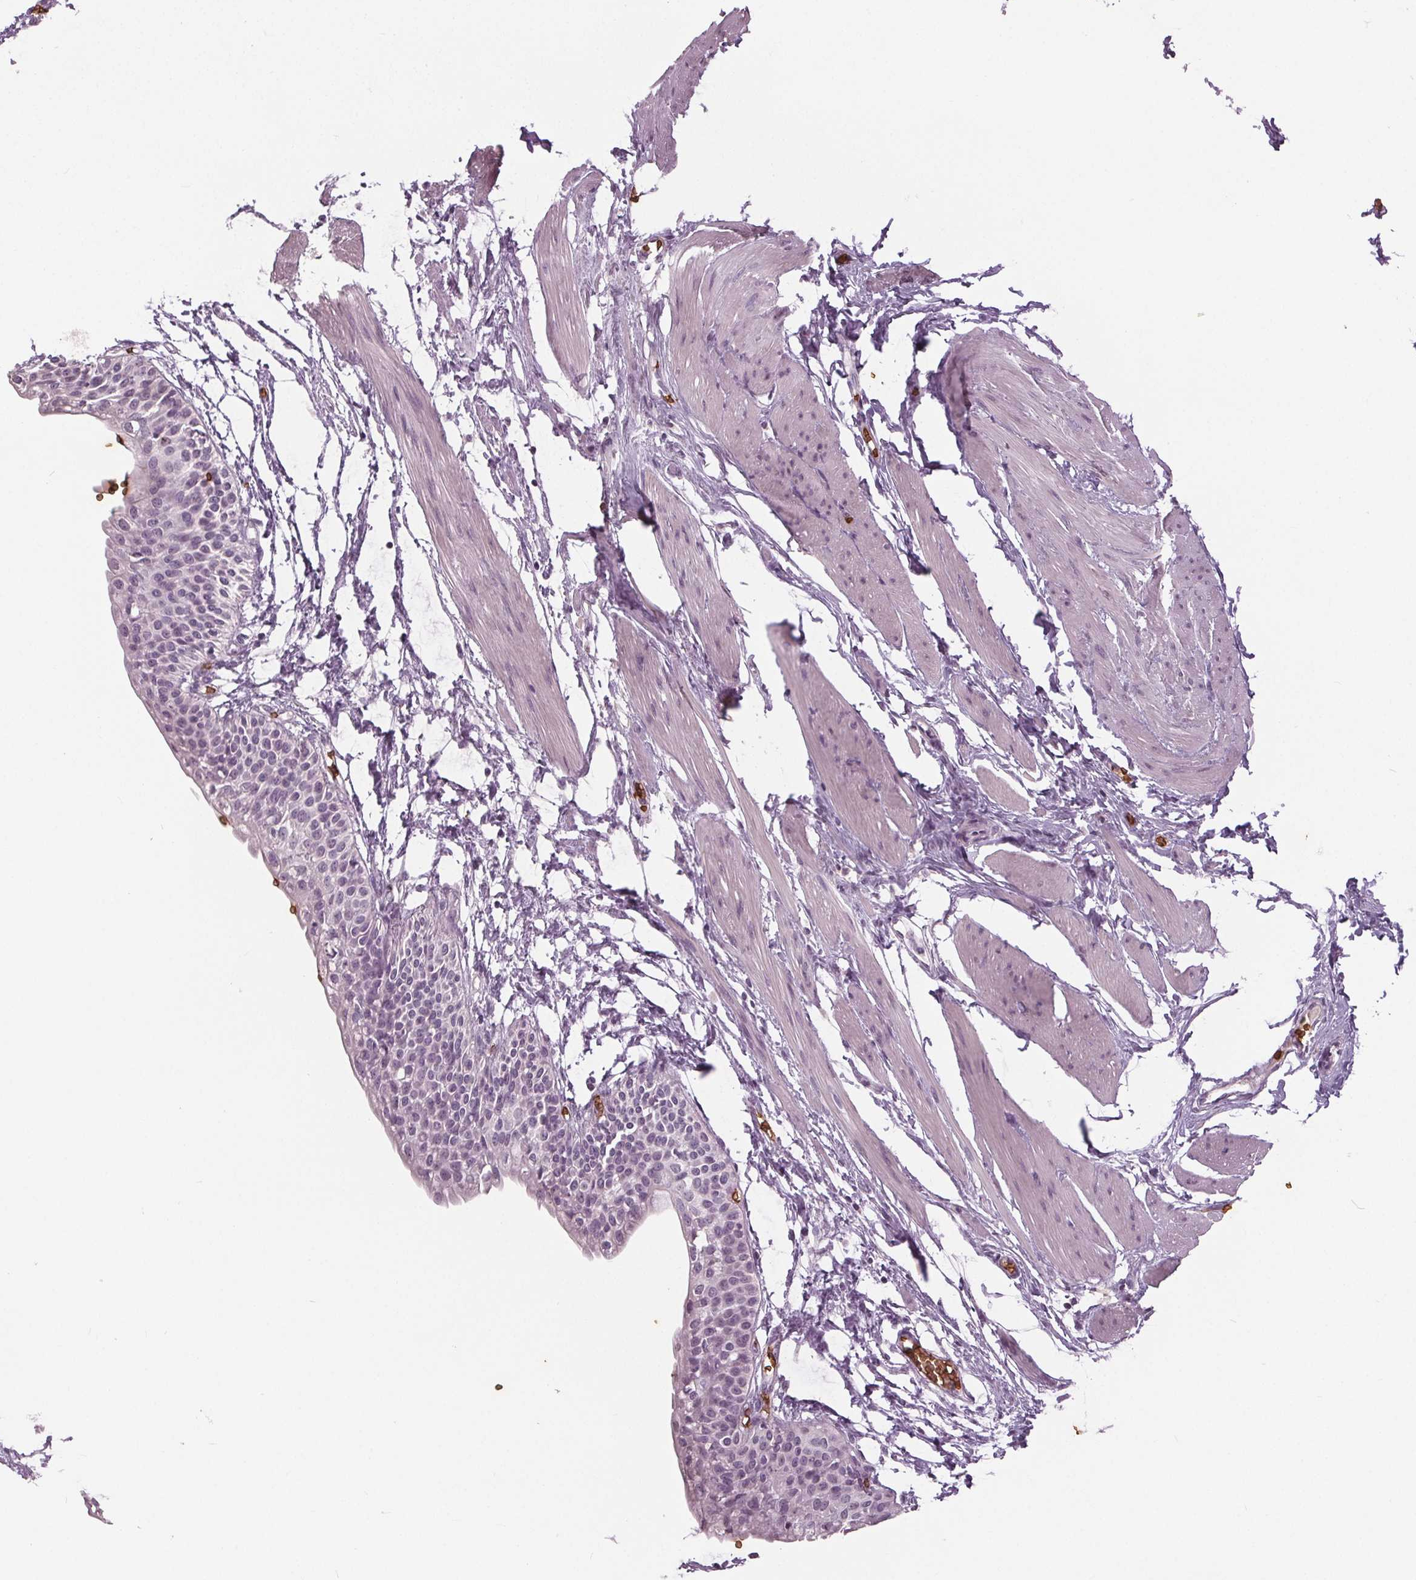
{"staining": {"intensity": "negative", "quantity": "none", "location": "none"}, "tissue": "urinary bladder", "cell_type": "Urothelial cells", "image_type": "normal", "snomed": [{"axis": "morphology", "description": "Normal tissue, NOS"}, {"axis": "topography", "description": "Urinary bladder"}, {"axis": "topography", "description": "Peripheral nerve tissue"}], "caption": "Immunohistochemistry (IHC) image of benign urinary bladder stained for a protein (brown), which exhibits no expression in urothelial cells.", "gene": "SLC4A1", "patient": {"sex": "male", "age": 55}}